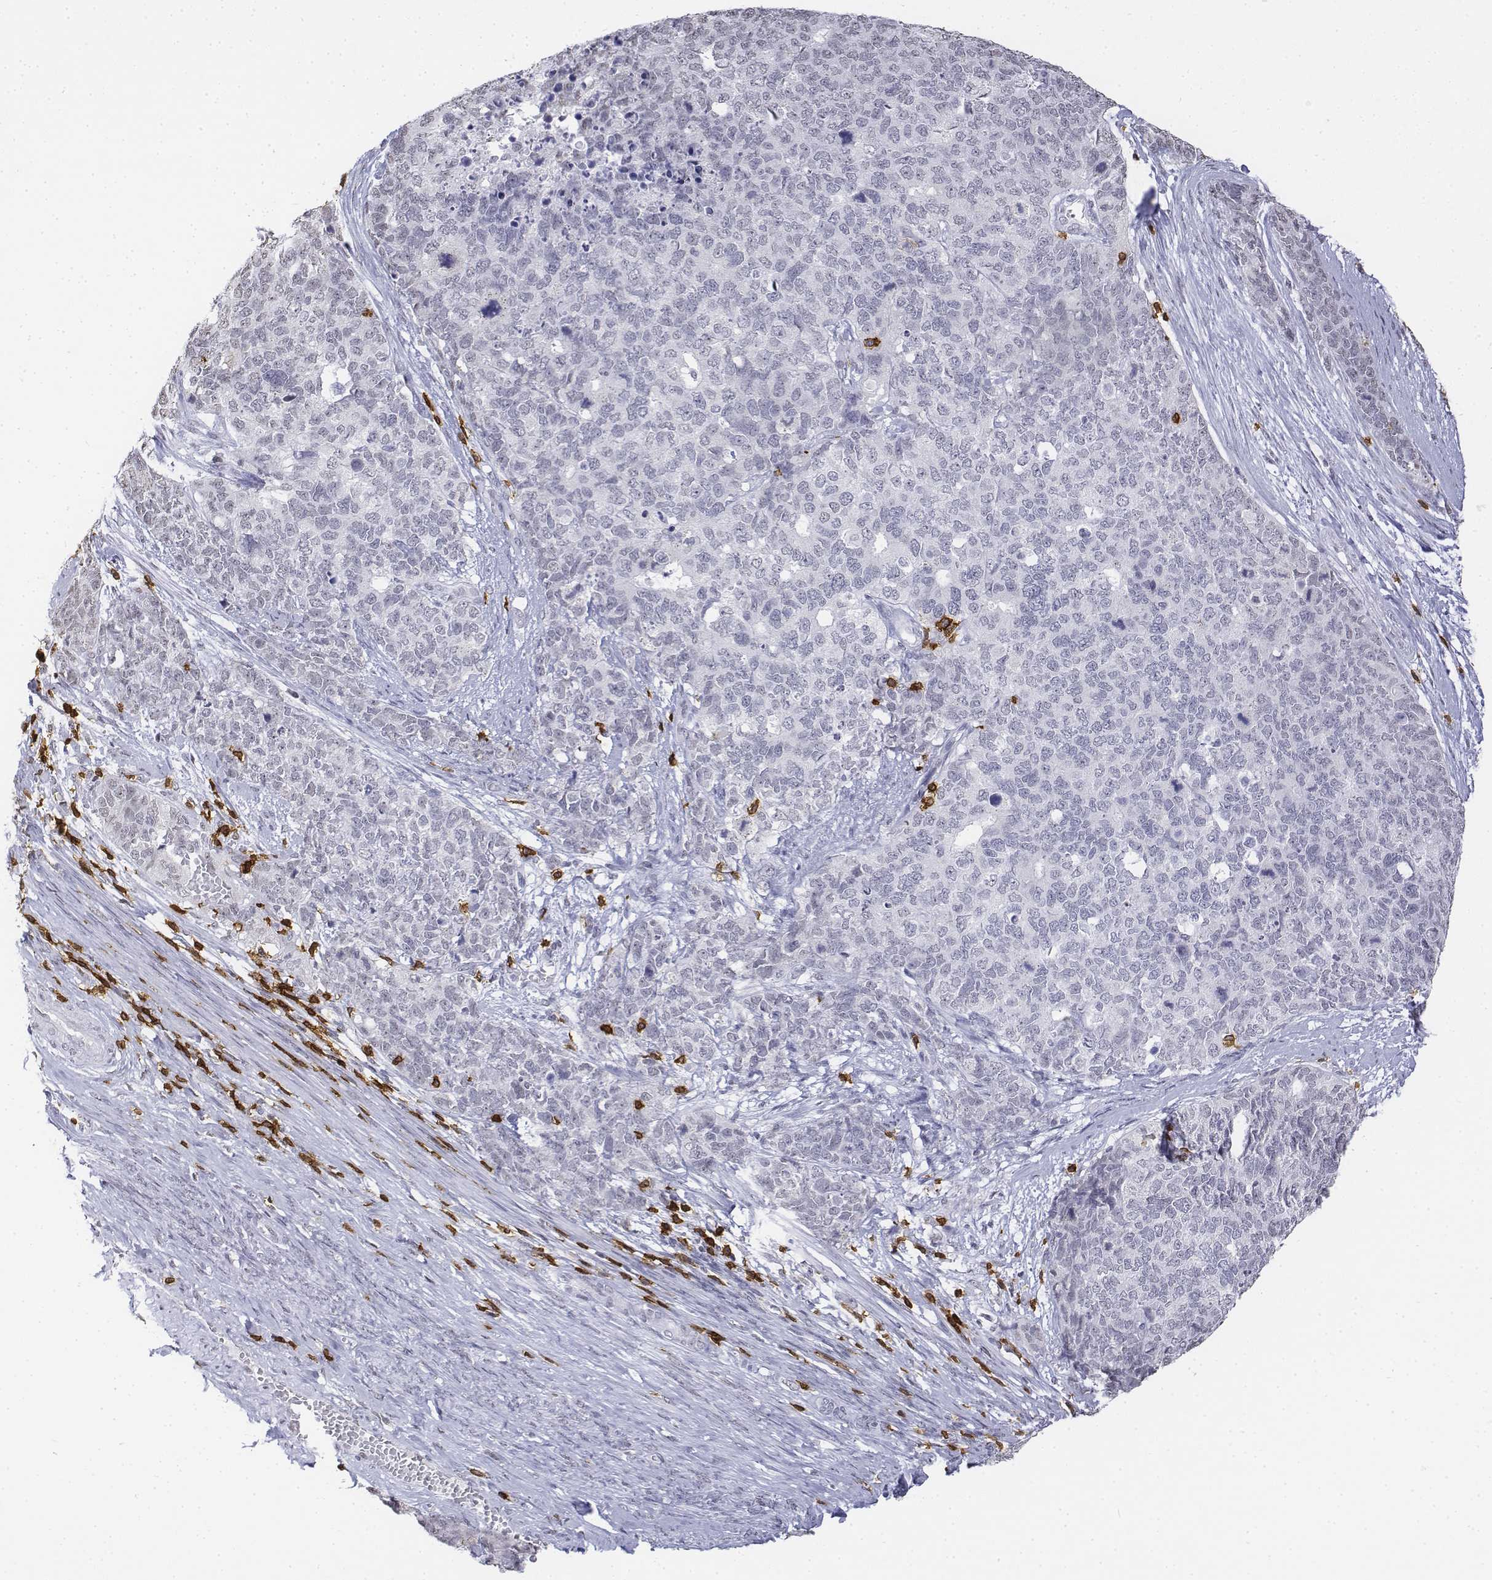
{"staining": {"intensity": "negative", "quantity": "none", "location": "none"}, "tissue": "cervical cancer", "cell_type": "Tumor cells", "image_type": "cancer", "snomed": [{"axis": "morphology", "description": "Squamous cell carcinoma, NOS"}, {"axis": "topography", "description": "Cervix"}], "caption": "This is a histopathology image of immunohistochemistry staining of cervical squamous cell carcinoma, which shows no positivity in tumor cells.", "gene": "CD3E", "patient": {"sex": "female", "age": 63}}